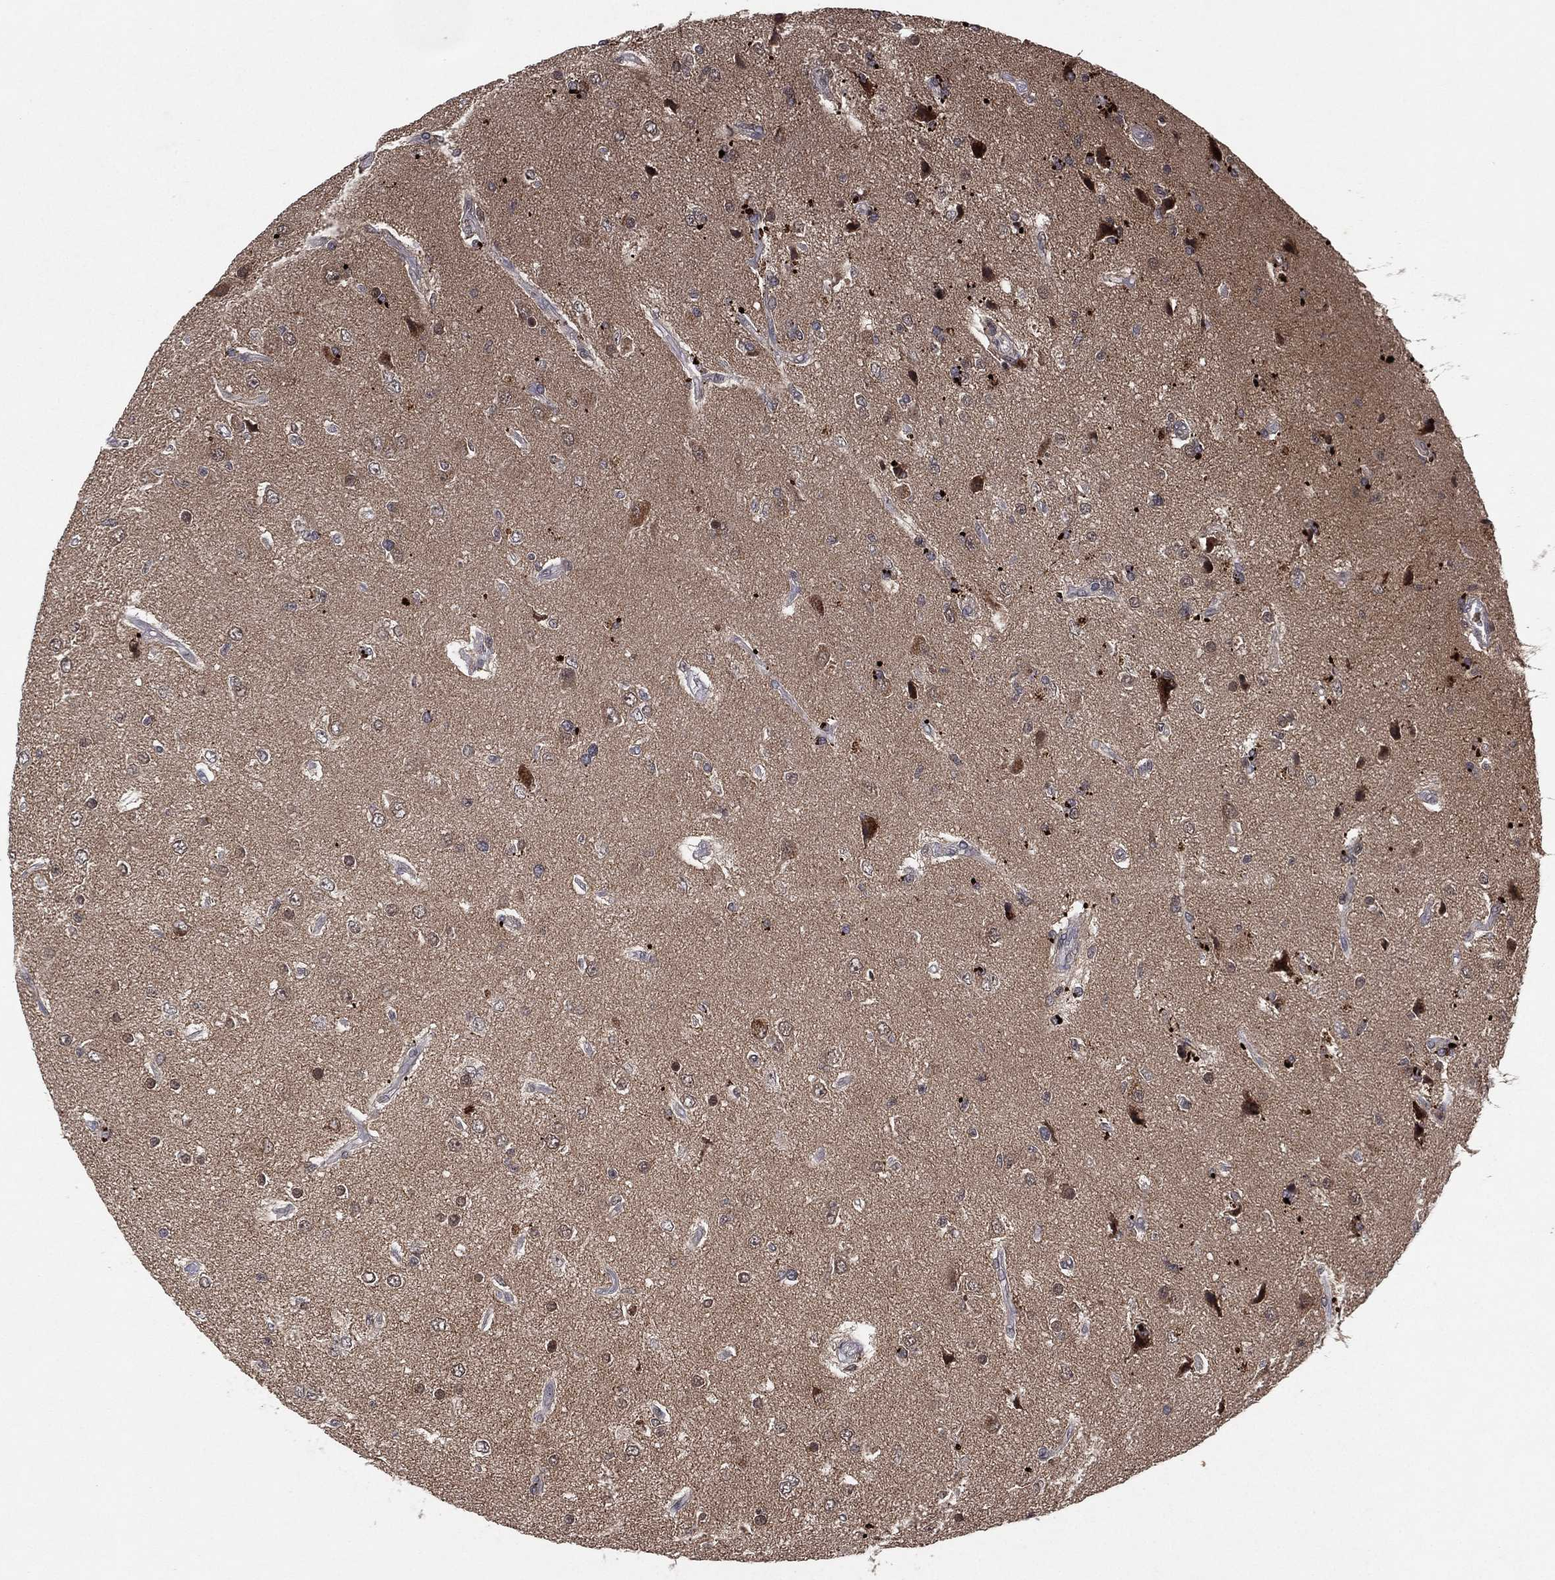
{"staining": {"intensity": "negative", "quantity": "none", "location": "none"}, "tissue": "glioma", "cell_type": "Tumor cells", "image_type": "cancer", "snomed": [{"axis": "morphology", "description": "Glioma, malignant, High grade"}, {"axis": "topography", "description": "Brain"}], "caption": "High magnification brightfield microscopy of malignant glioma (high-grade) stained with DAB (brown) and counterstained with hematoxylin (blue): tumor cells show no significant positivity.", "gene": "ATG4B", "patient": {"sex": "male", "age": 56}}